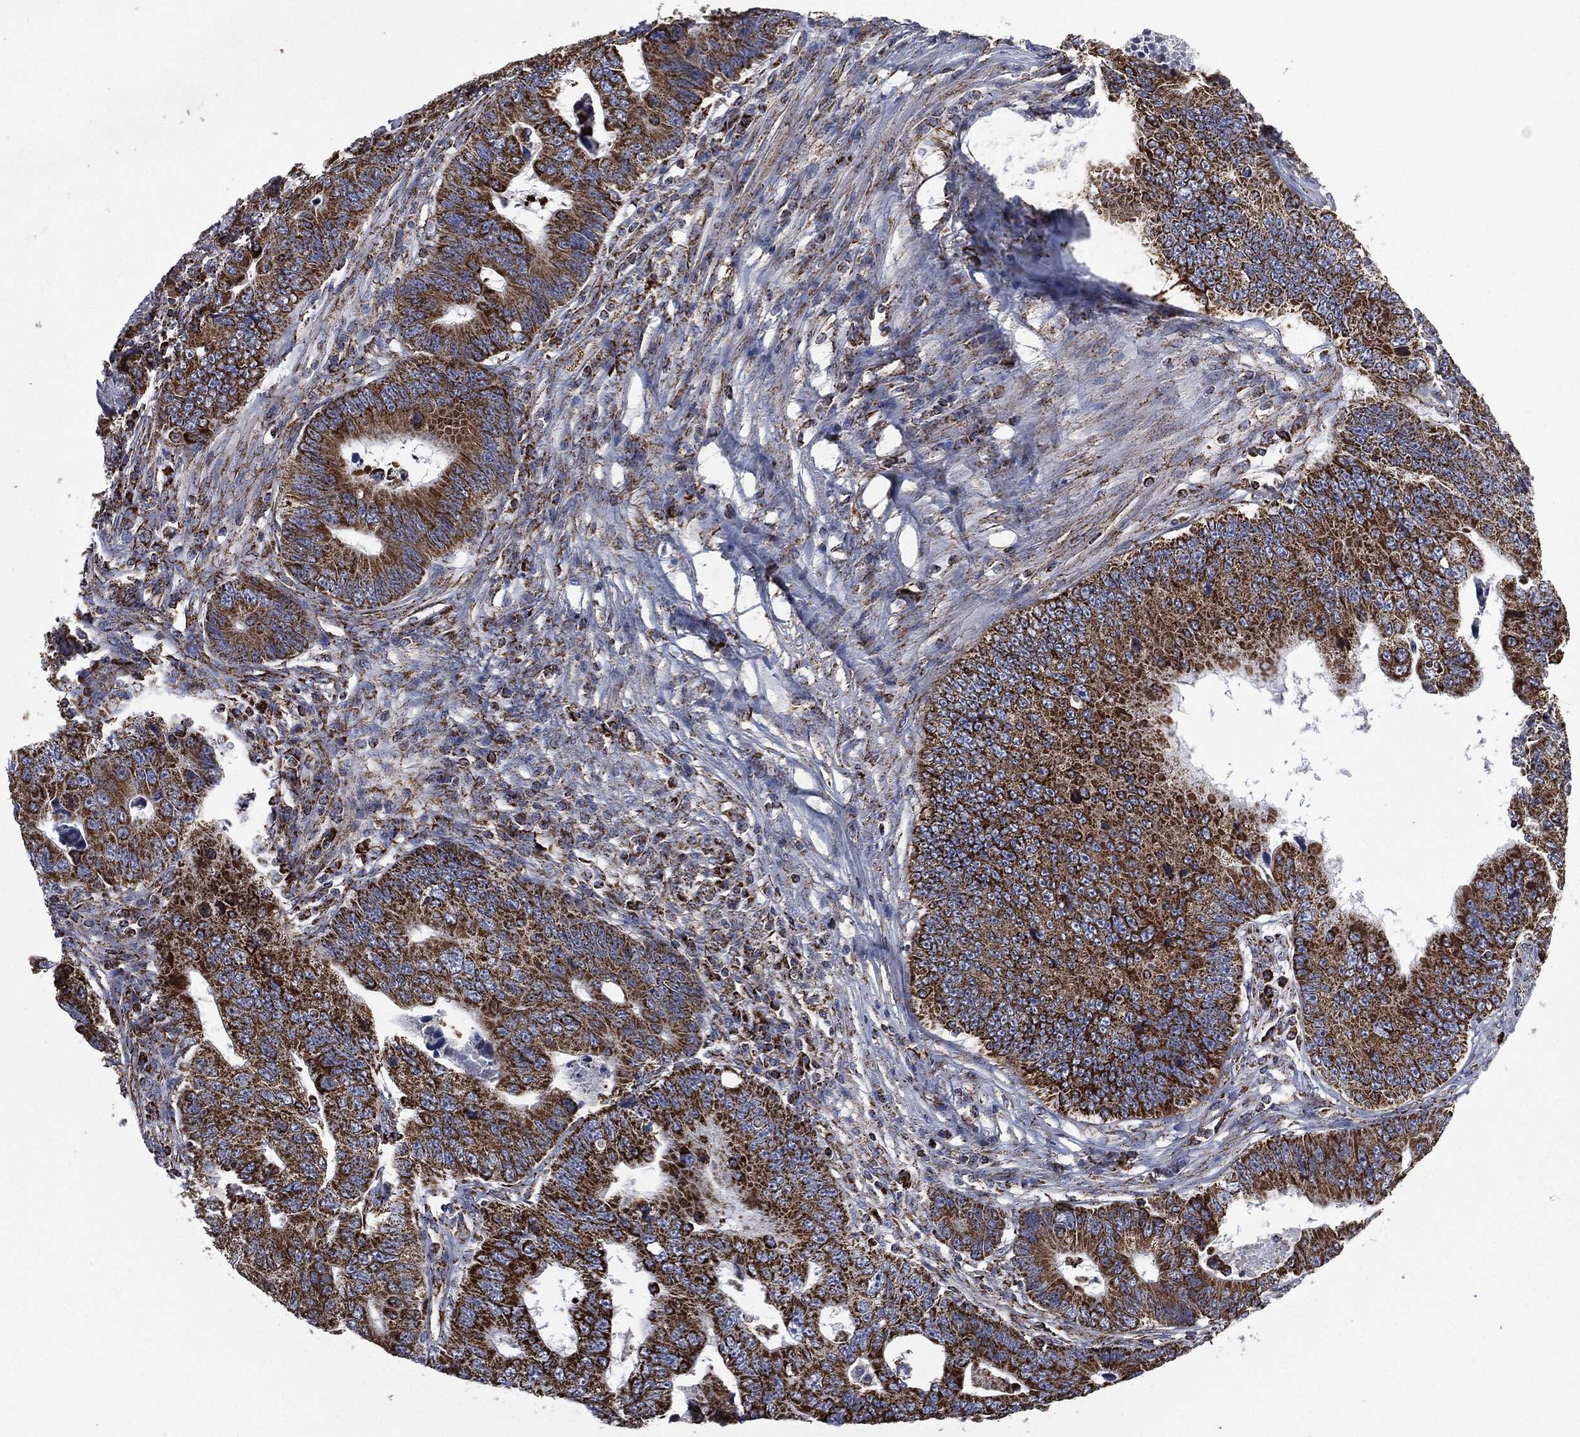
{"staining": {"intensity": "strong", "quantity": ">75%", "location": "cytoplasmic/membranous"}, "tissue": "colorectal cancer", "cell_type": "Tumor cells", "image_type": "cancer", "snomed": [{"axis": "morphology", "description": "Adenocarcinoma, NOS"}, {"axis": "topography", "description": "Colon"}], "caption": "The immunohistochemical stain shows strong cytoplasmic/membranous expression in tumor cells of adenocarcinoma (colorectal) tissue.", "gene": "RYK", "patient": {"sex": "female", "age": 72}}